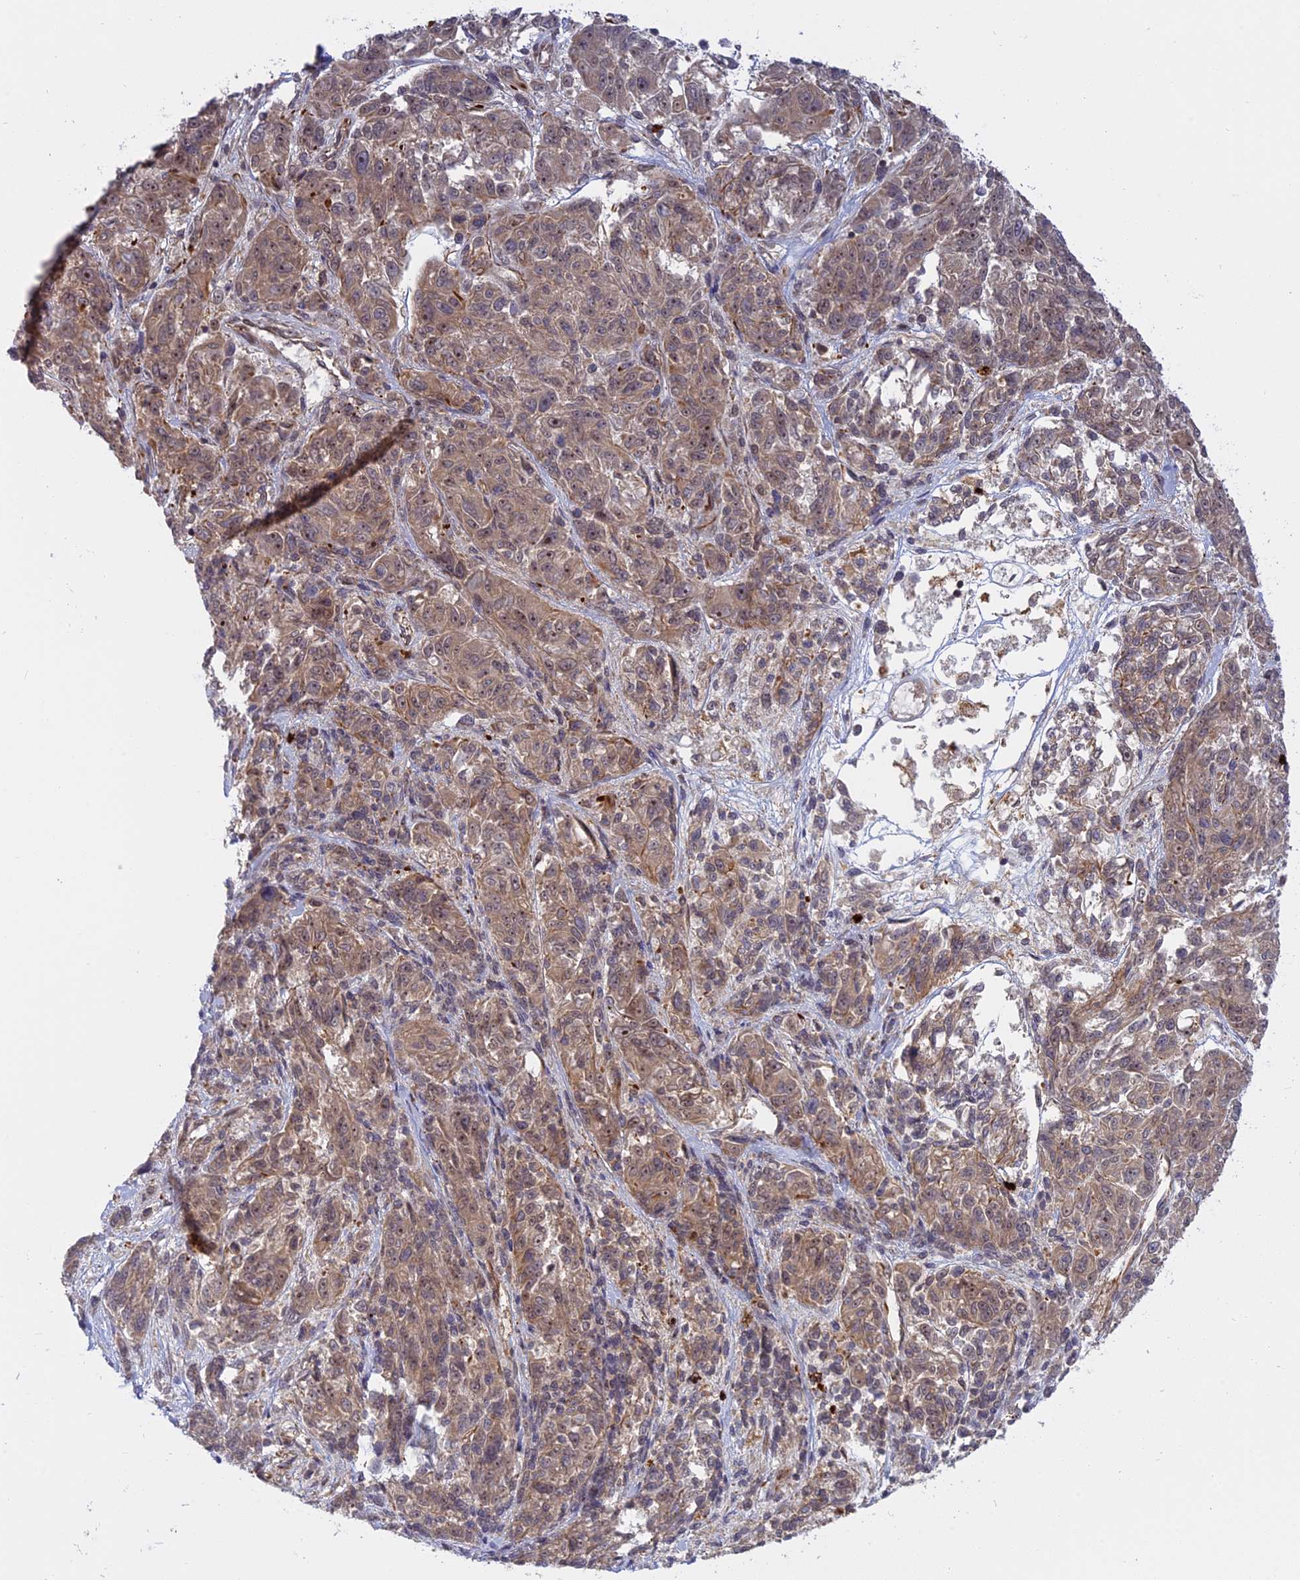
{"staining": {"intensity": "weak", "quantity": ">75%", "location": "cytoplasmic/membranous"}, "tissue": "melanoma", "cell_type": "Tumor cells", "image_type": "cancer", "snomed": [{"axis": "morphology", "description": "Malignant melanoma, NOS"}, {"axis": "topography", "description": "Skin"}], "caption": "Approximately >75% of tumor cells in melanoma reveal weak cytoplasmic/membranous protein positivity as visualized by brown immunohistochemical staining.", "gene": "PHLDB3", "patient": {"sex": "male", "age": 53}}